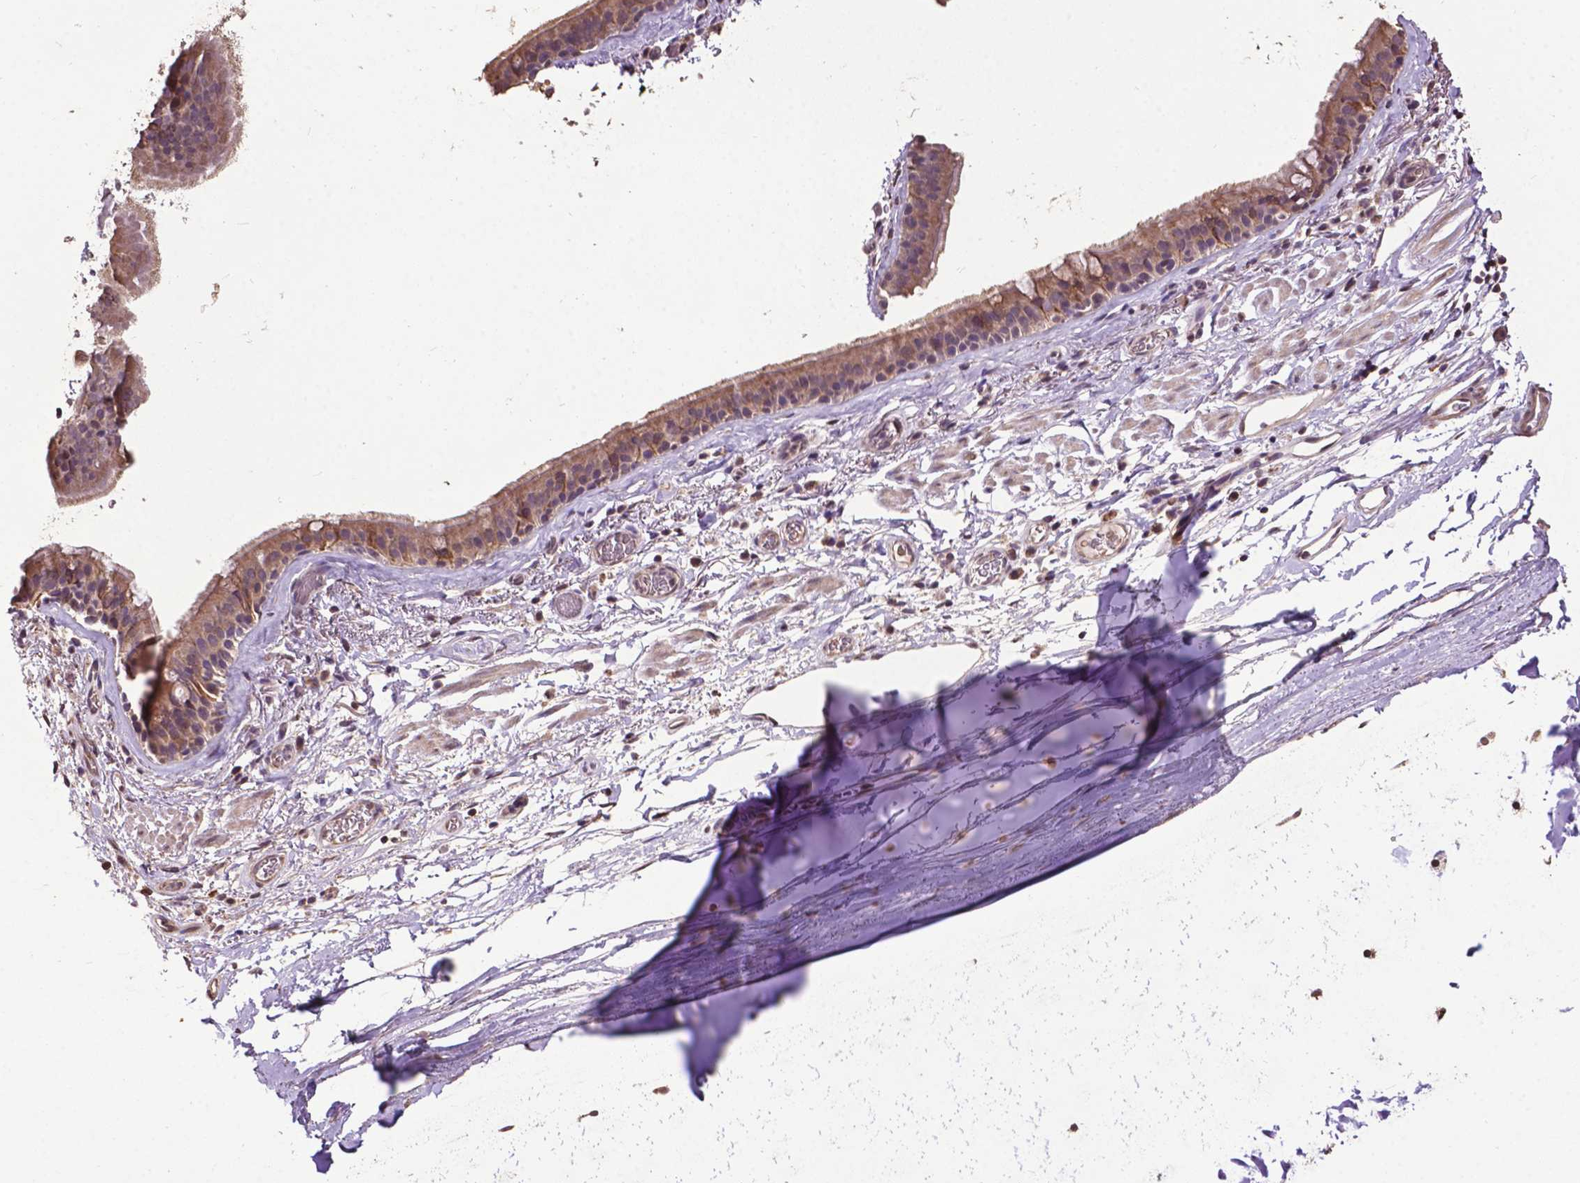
{"staining": {"intensity": "moderate", "quantity": ">75%", "location": "cytoplasmic/membranous"}, "tissue": "bronchus", "cell_type": "Respiratory epithelial cells", "image_type": "normal", "snomed": [{"axis": "morphology", "description": "Normal tissue, NOS"}, {"axis": "topography", "description": "Cartilage tissue"}, {"axis": "topography", "description": "Bronchus"}], "caption": "Normal bronchus was stained to show a protein in brown. There is medium levels of moderate cytoplasmic/membranous expression in about >75% of respiratory epithelial cells.", "gene": "GLRA2", "patient": {"sex": "male", "age": 58}}